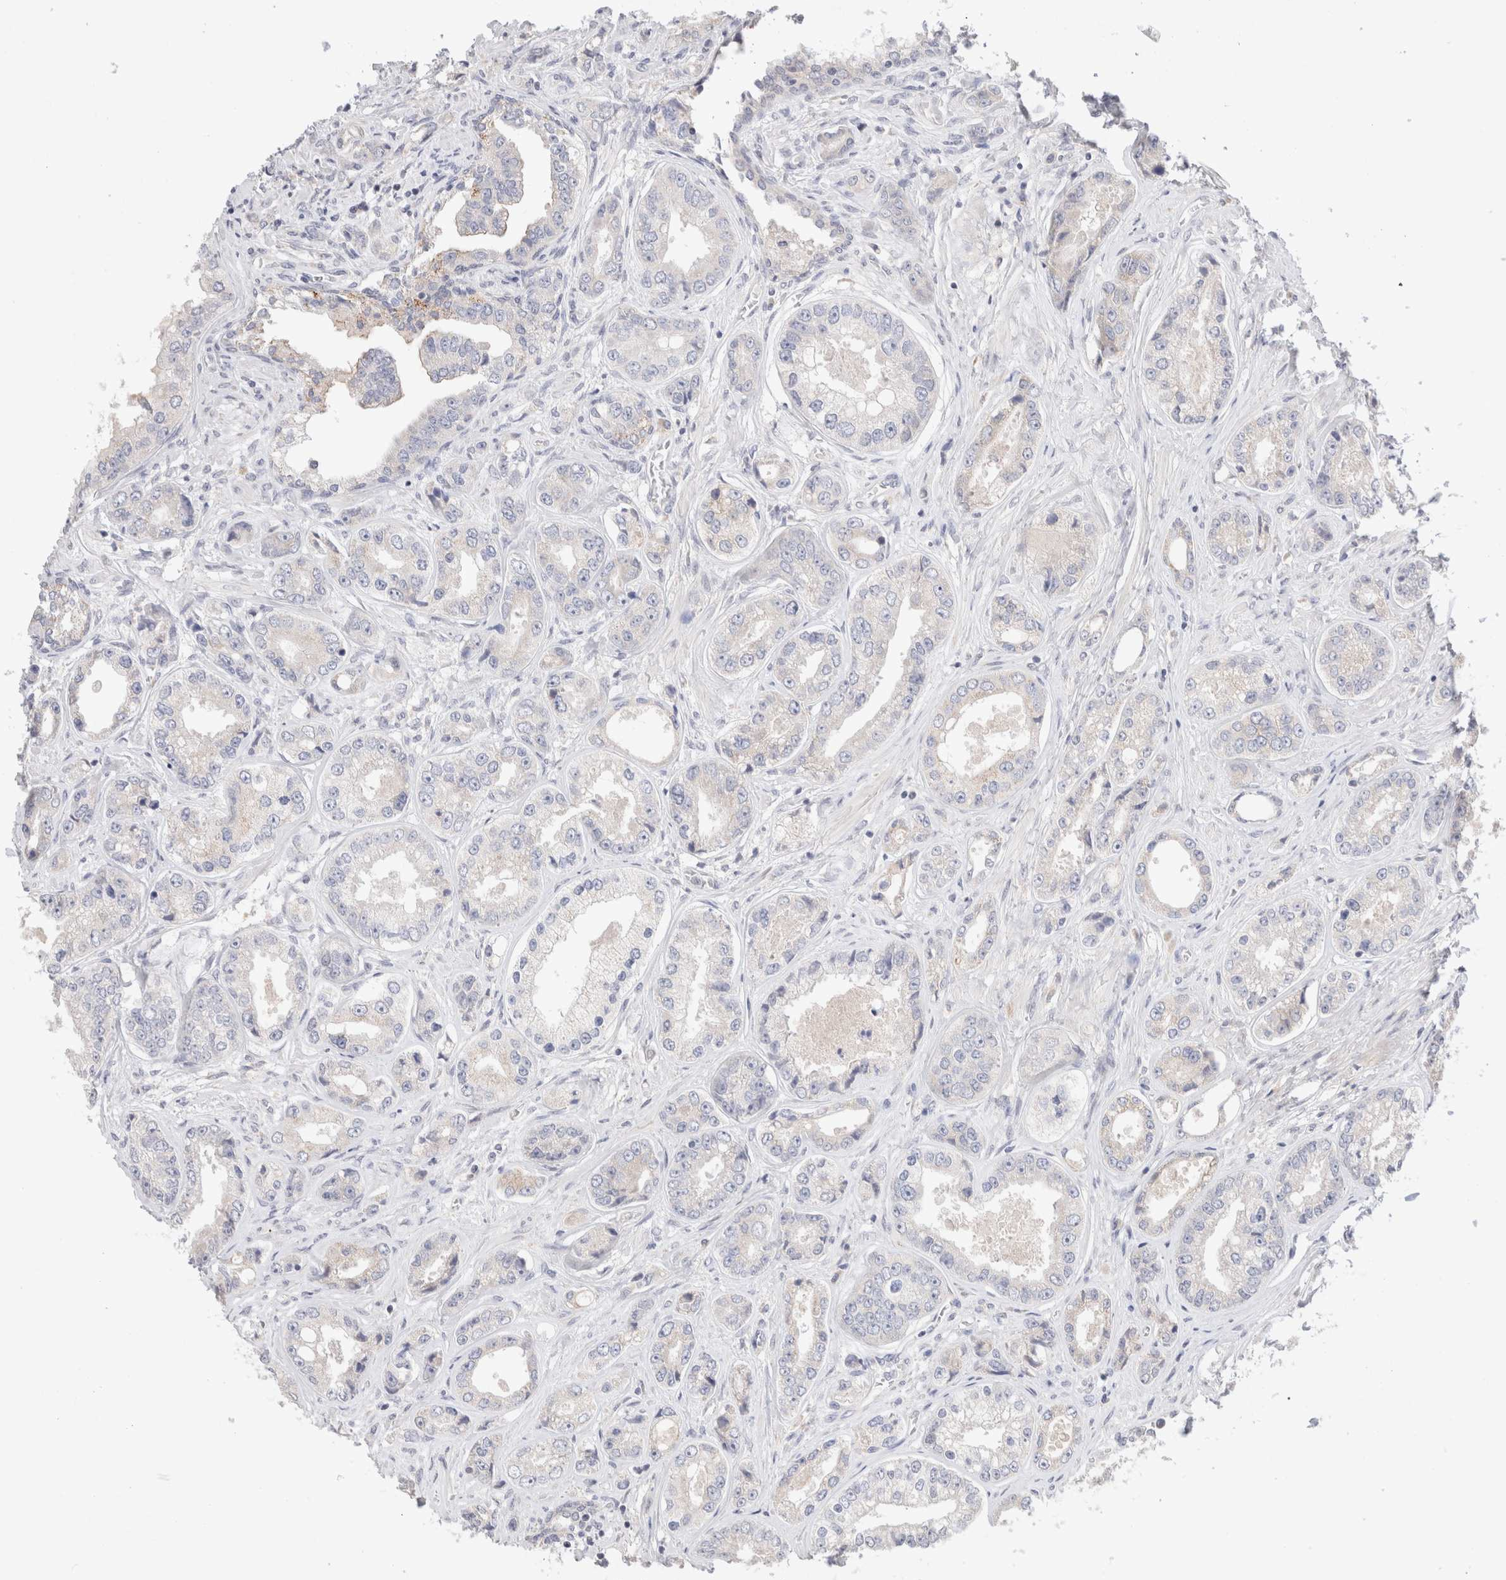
{"staining": {"intensity": "negative", "quantity": "none", "location": "none"}, "tissue": "prostate cancer", "cell_type": "Tumor cells", "image_type": "cancer", "snomed": [{"axis": "morphology", "description": "Adenocarcinoma, High grade"}, {"axis": "topography", "description": "Prostate"}], "caption": "Micrograph shows no significant protein expression in tumor cells of prostate cancer.", "gene": "SPATA20", "patient": {"sex": "male", "age": 61}}